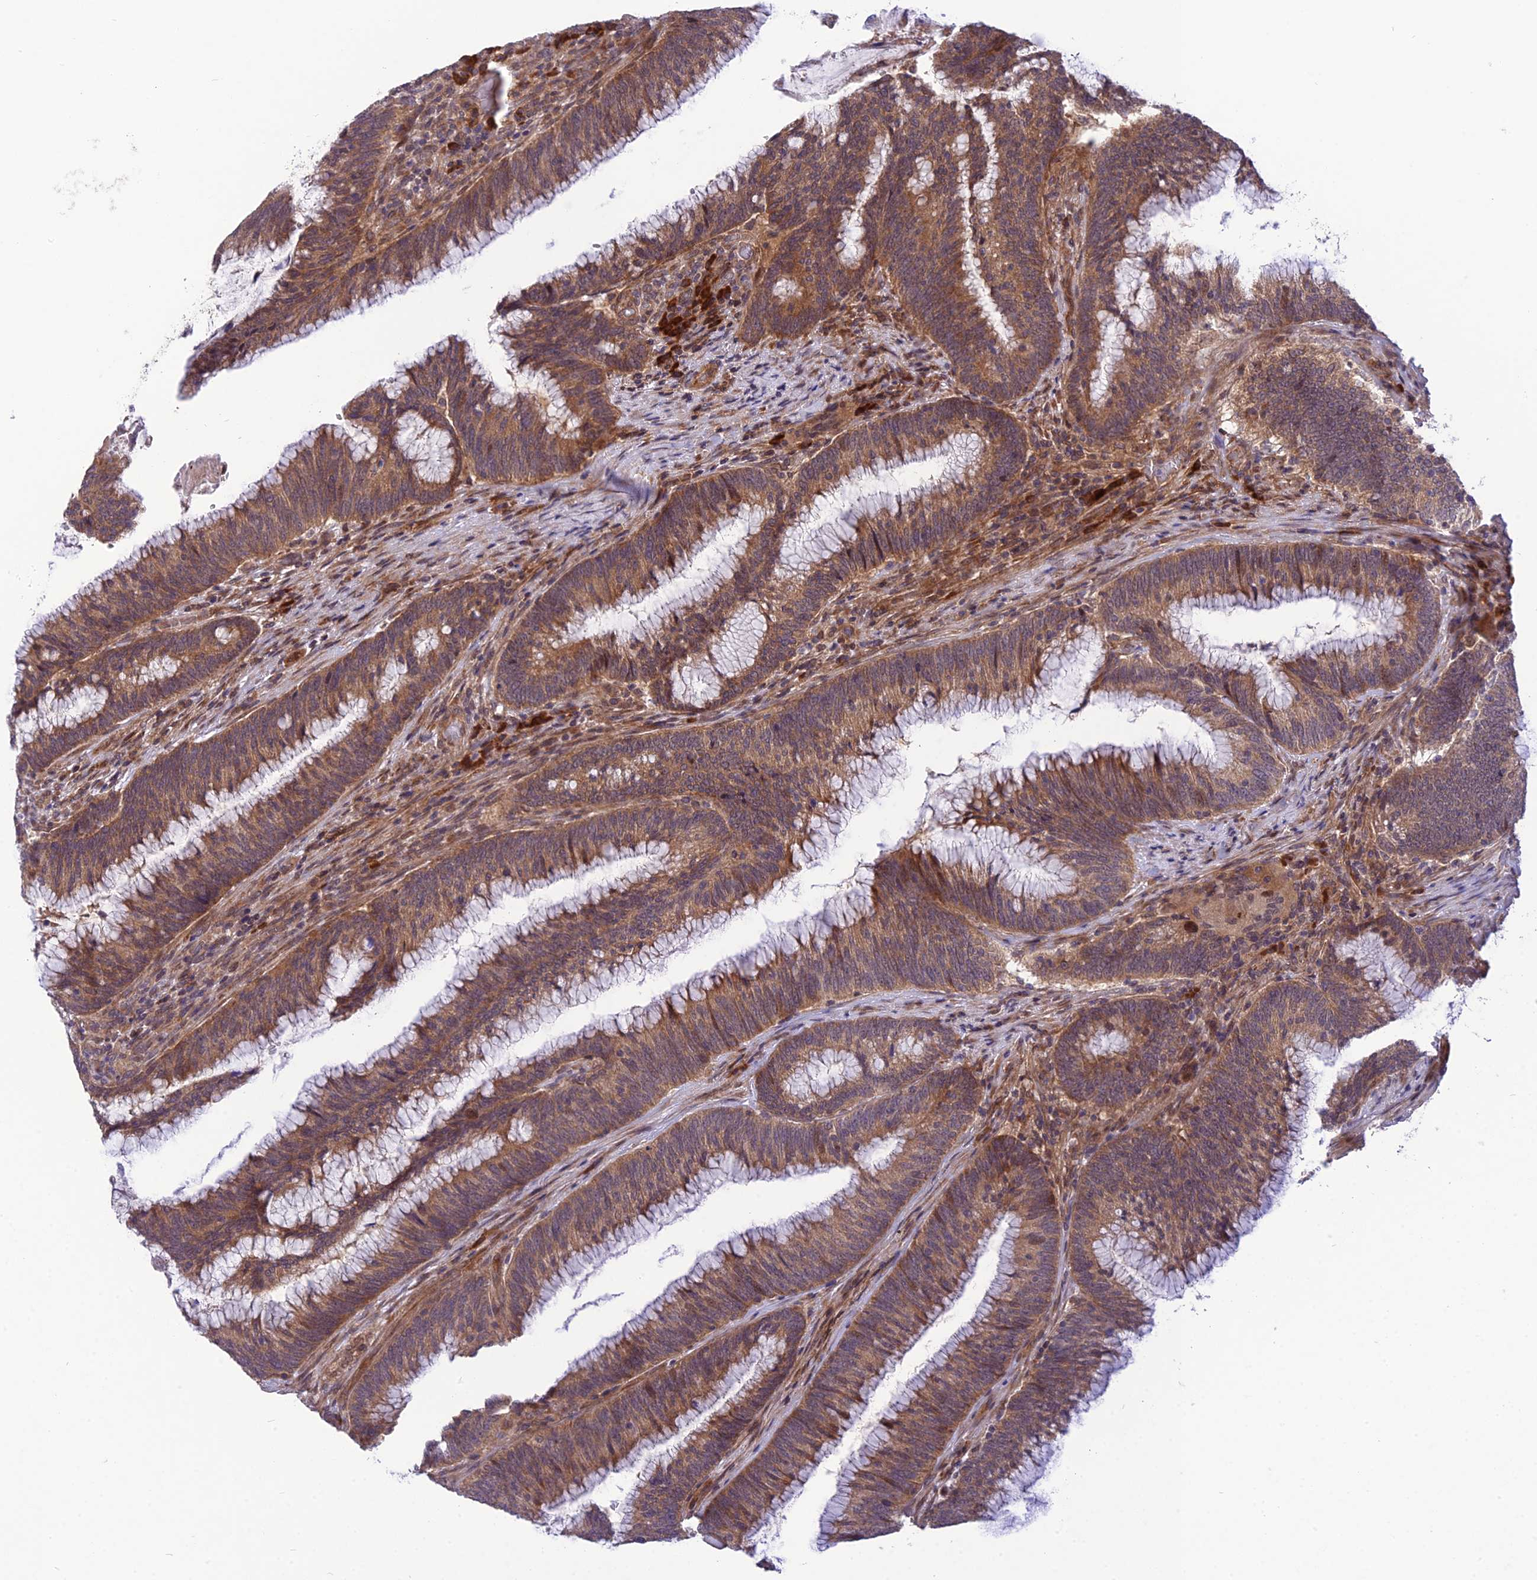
{"staining": {"intensity": "moderate", "quantity": ">75%", "location": "cytoplasmic/membranous"}, "tissue": "colorectal cancer", "cell_type": "Tumor cells", "image_type": "cancer", "snomed": [{"axis": "morphology", "description": "Adenocarcinoma, NOS"}, {"axis": "topography", "description": "Rectum"}], "caption": "Adenocarcinoma (colorectal) was stained to show a protein in brown. There is medium levels of moderate cytoplasmic/membranous expression in approximately >75% of tumor cells.", "gene": "UROS", "patient": {"sex": "female", "age": 77}}